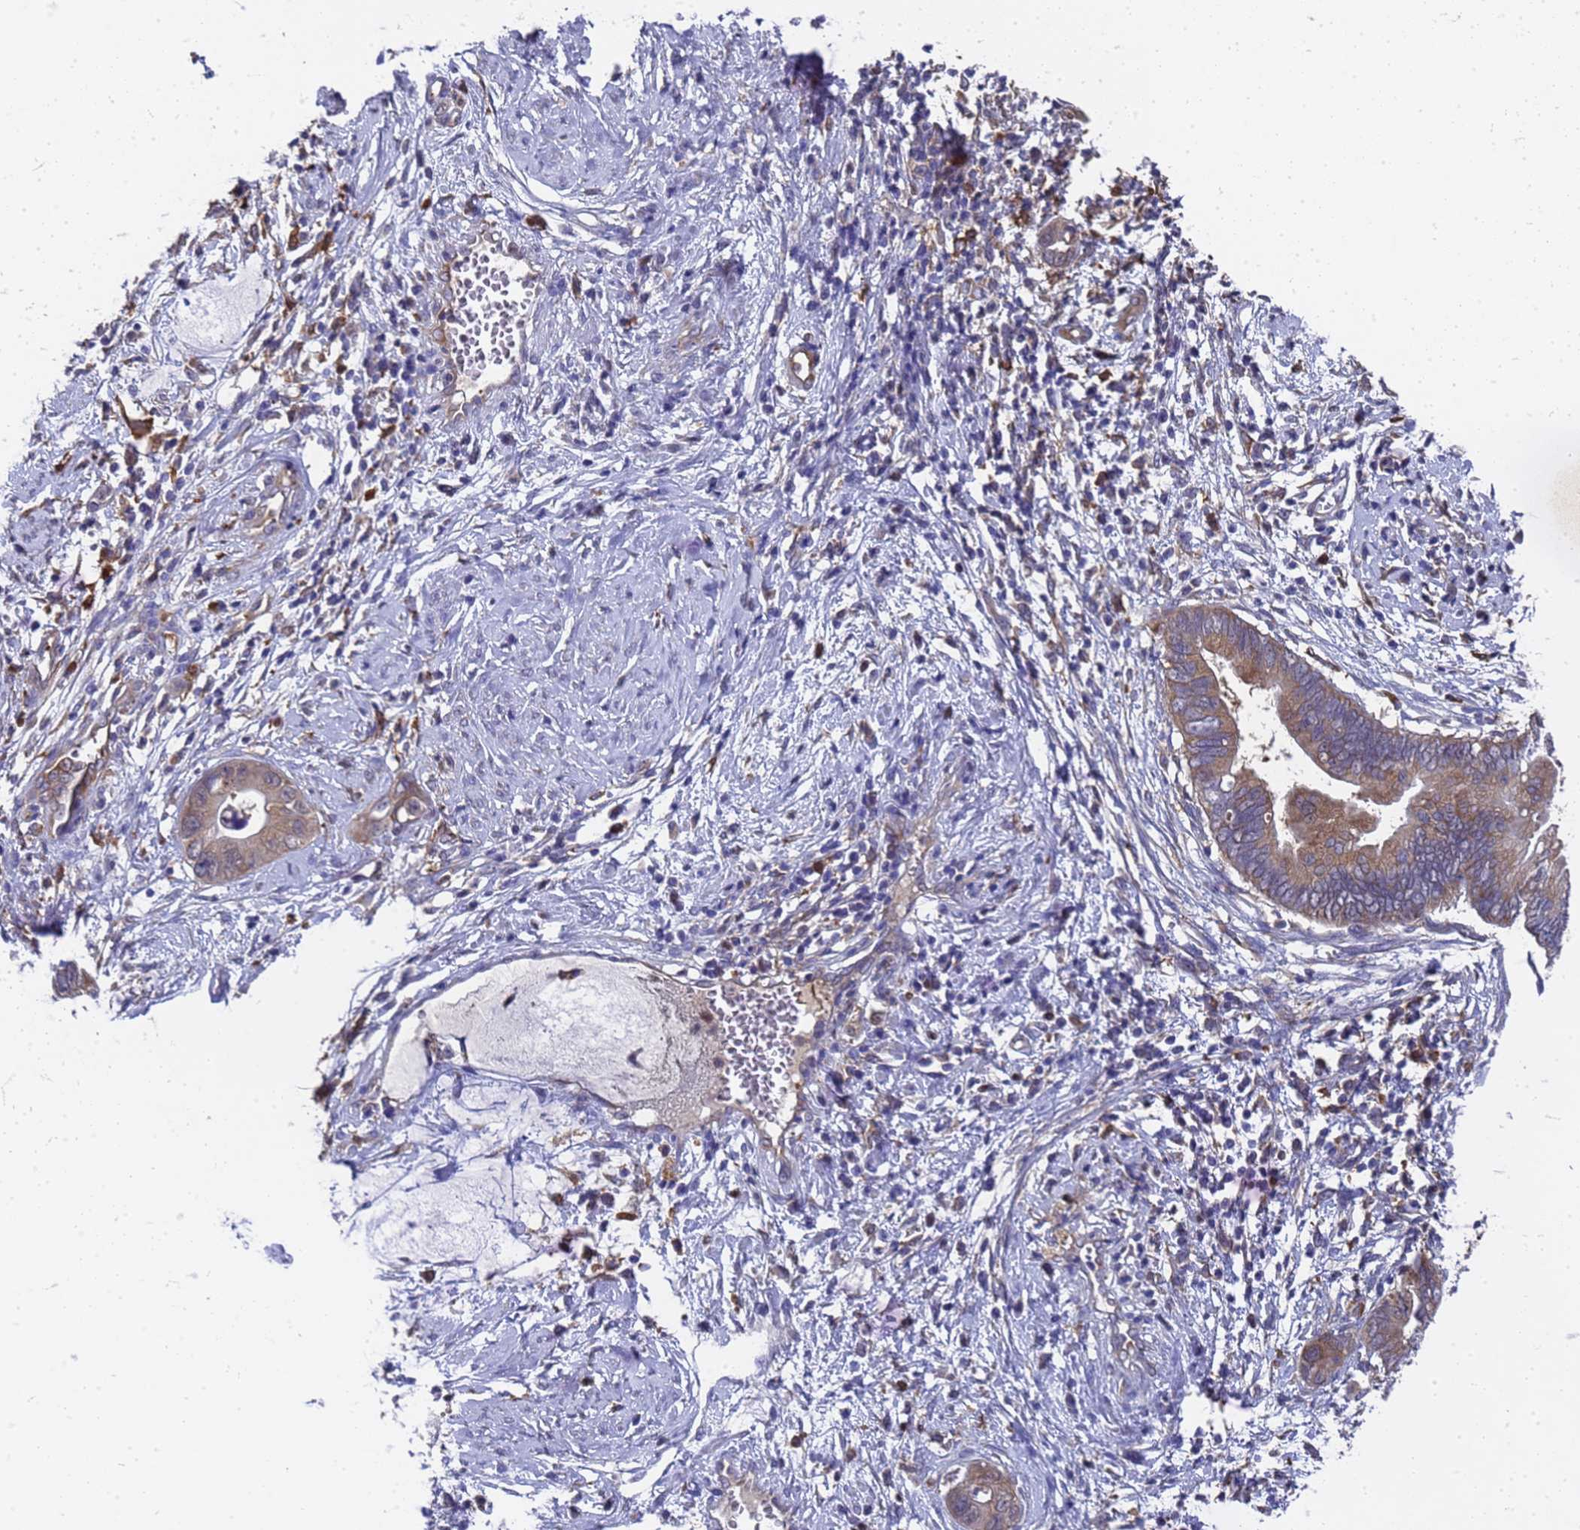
{"staining": {"intensity": "moderate", "quantity": ">75%", "location": "cytoplasmic/membranous"}, "tissue": "cervical cancer", "cell_type": "Tumor cells", "image_type": "cancer", "snomed": [{"axis": "morphology", "description": "Adenocarcinoma, NOS"}, {"axis": "topography", "description": "Cervix"}], "caption": "A brown stain shows moderate cytoplasmic/membranous positivity of a protein in cervical cancer (adenocarcinoma) tumor cells.", "gene": "SLC35E2B", "patient": {"sex": "female", "age": 44}}